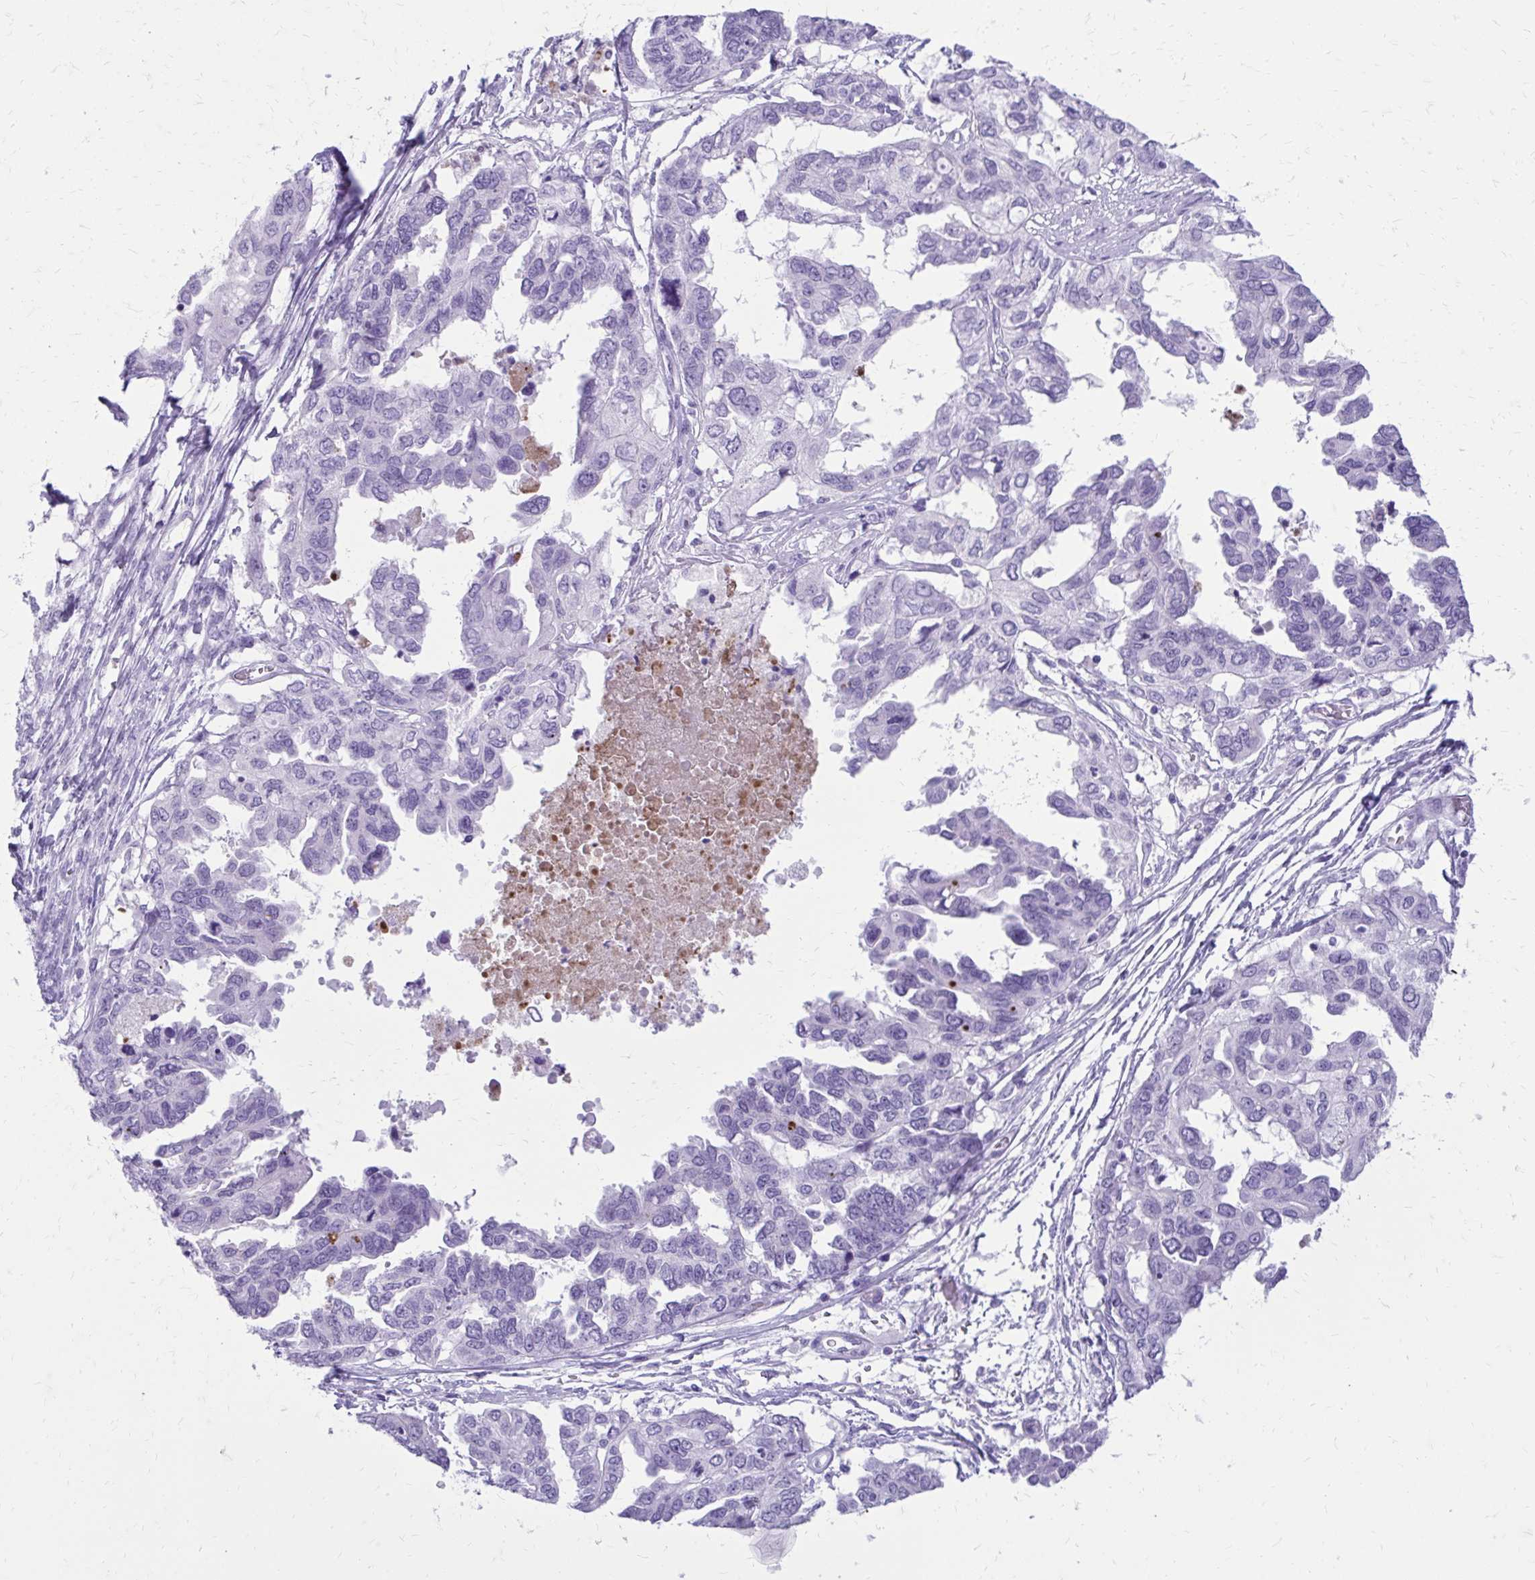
{"staining": {"intensity": "negative", "quantity": "none", "location": "none"}, "tissue": "ovarian cancer", "cell_type": "Tumor cells", "image_type": "cancer", "snomed": [{"axis": "morphology", "description": "Cystadenocarcinoma, serous, NOS"}, {"axis": "topography", "description": "Ovary"}], "caption": "There is no significant expression in tumor cells of ovarian cancer. (Immunohistochemistry (ihc), brightfield microscopy, high magnification).", "gene": "SATL1", "patient": {"sex": "female", "age": 53}}